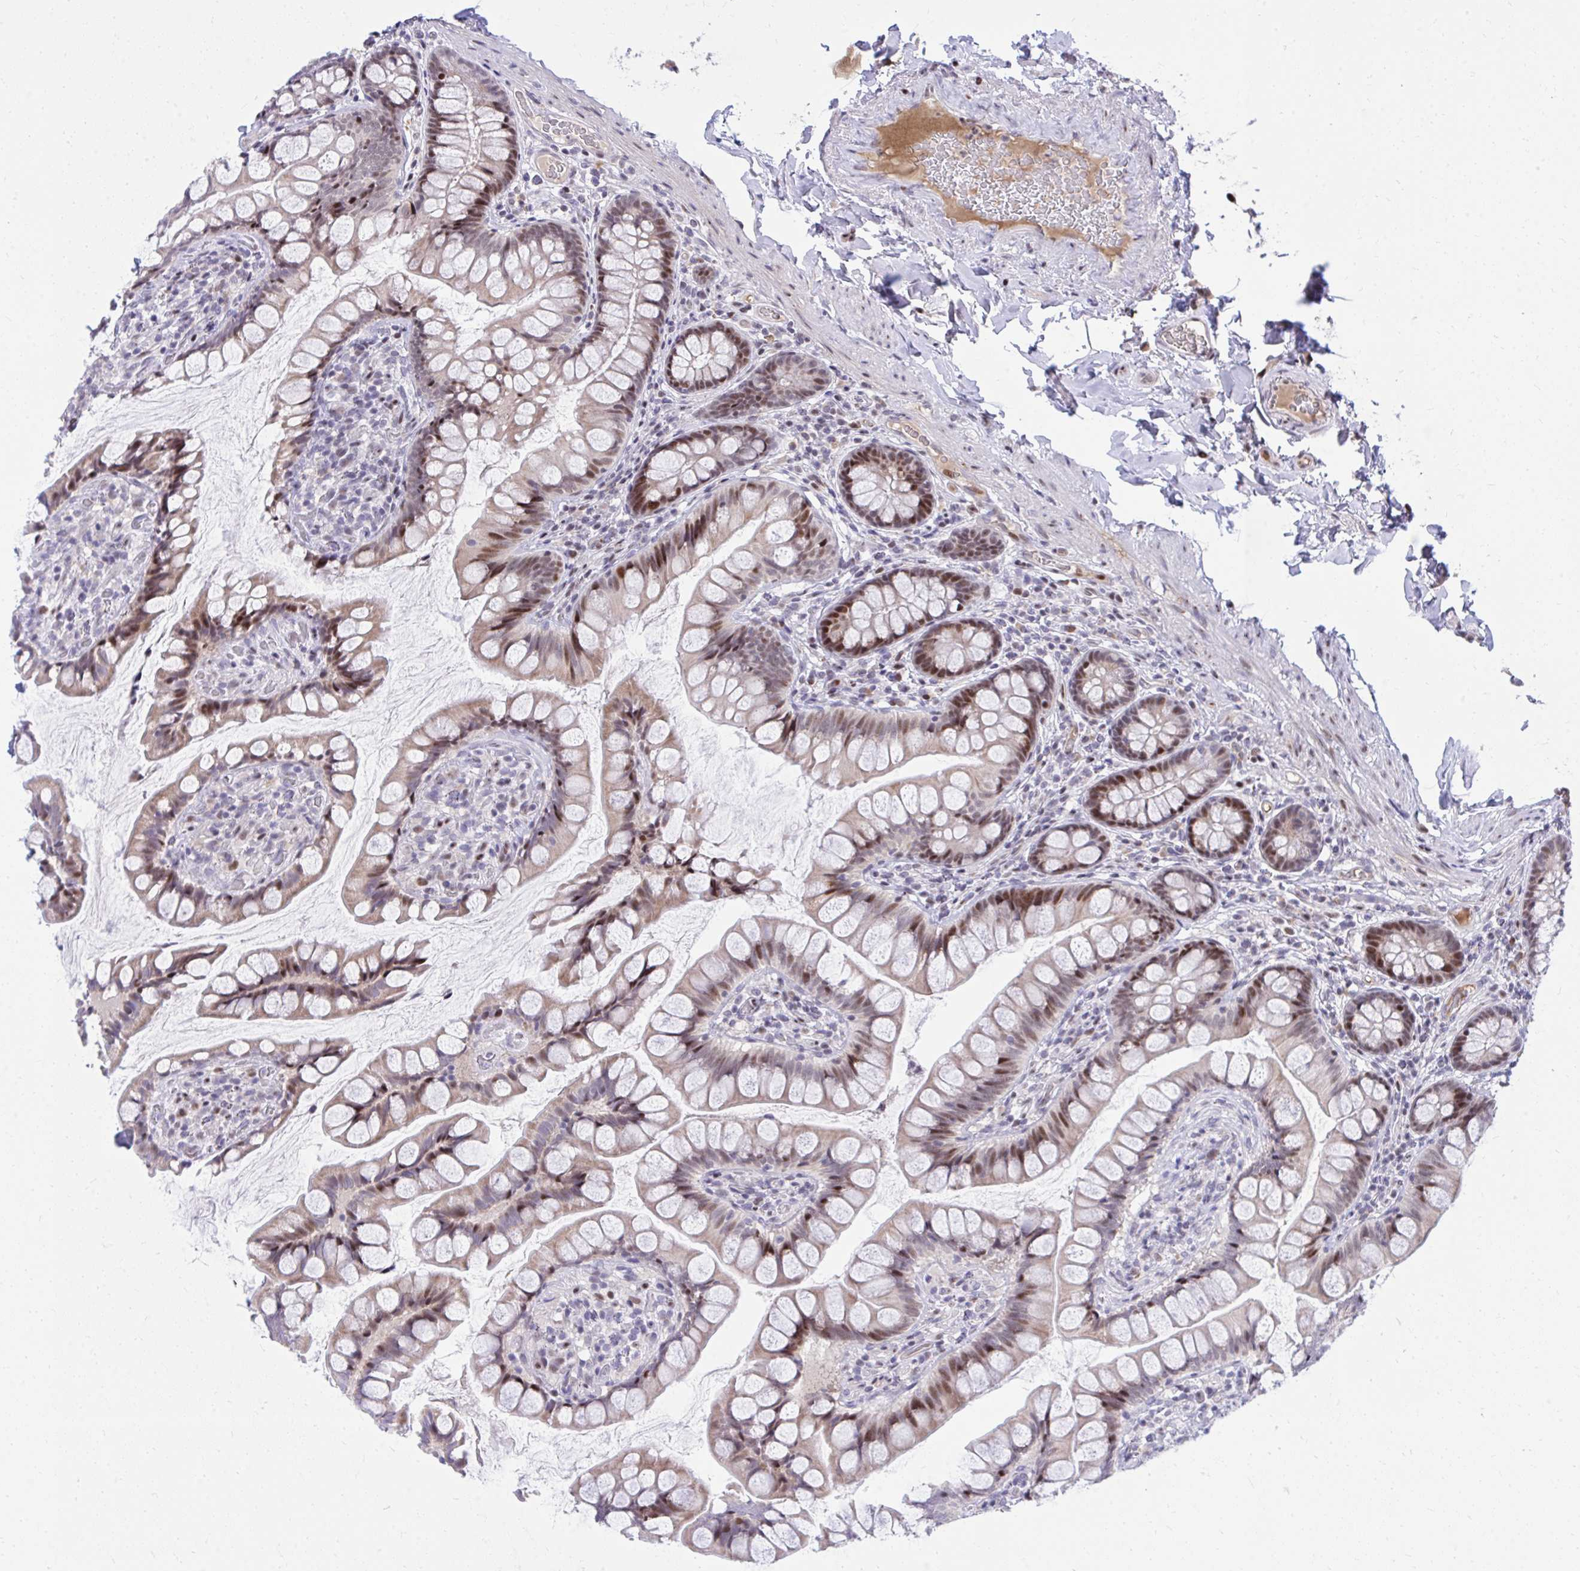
{"staining": {"intensity": "moderate", "quantity": "25%-75%", "location": "nuclear"}, "tissue": "small intestine", "cell_type": "Glandular cells", "image_type": "normal", "snomed": [{"axis": "morphology", "description": "Normal tissue, NOS"}, {"axis": "topography", "description": "Small intestine"}], "caption": "Unremarkable small intestine shows moderate nuclear positivity in approximately 25%-75% of glandular cells, visualized by immunohistochemistry. The staining was performed using DAB (3,3'-diaminobenzidine) to visualize the protein expression in brown, while the nuclei were stained in blue with hematoxylin (Magnification: 20x).", "gene": "C14orf39", "patient": {"sex": "male", "age": 70}}